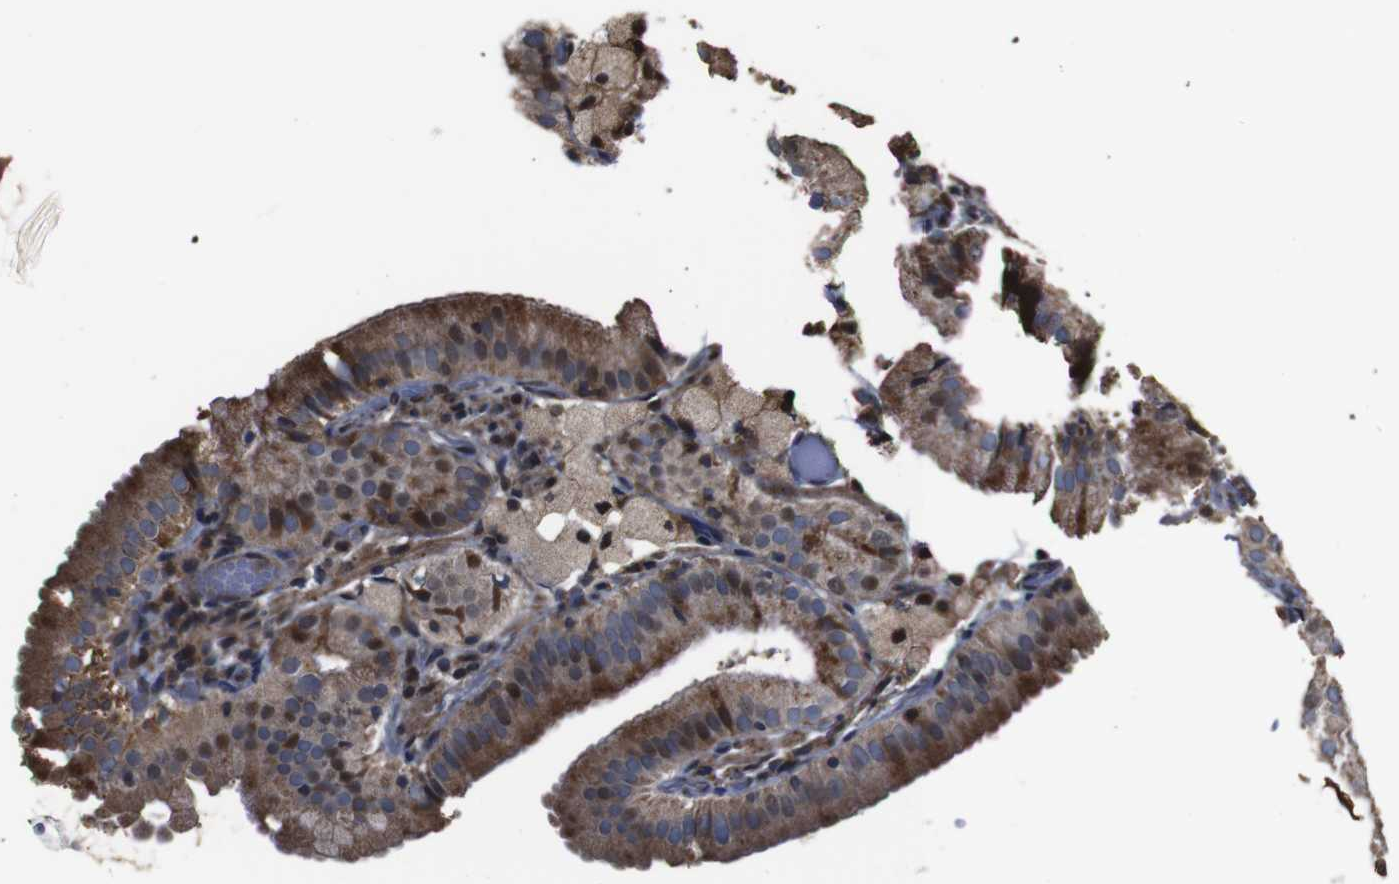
{"staining": {"intensity": "strong", "quantity": ">75%", "location": "cytoplasmic/membranous,nuclear"}, "tissue": "gallbladder", "cell_type": "Glandular cells", "image_type": "normal", "snomed": [{"axis": "morphology", "description": "Normal tissue, NOS"}, {"axis": "topography", "description": "Gallbladder"}], "caption": "The photomicrograph reveals immunohistochemical staining of normal gallbladder. There is strong cytoplasmic/membranous,nuclear positivity is seen in approximately >75% of glandular cells. Using DAB (3,3'-diaminobenzidine) (brown) and hematoxylin (blue) stains, captured at high magnification using brightfield microscopy.", "gene": "SNN", "patient": {"sex": "male", "age": 54}}